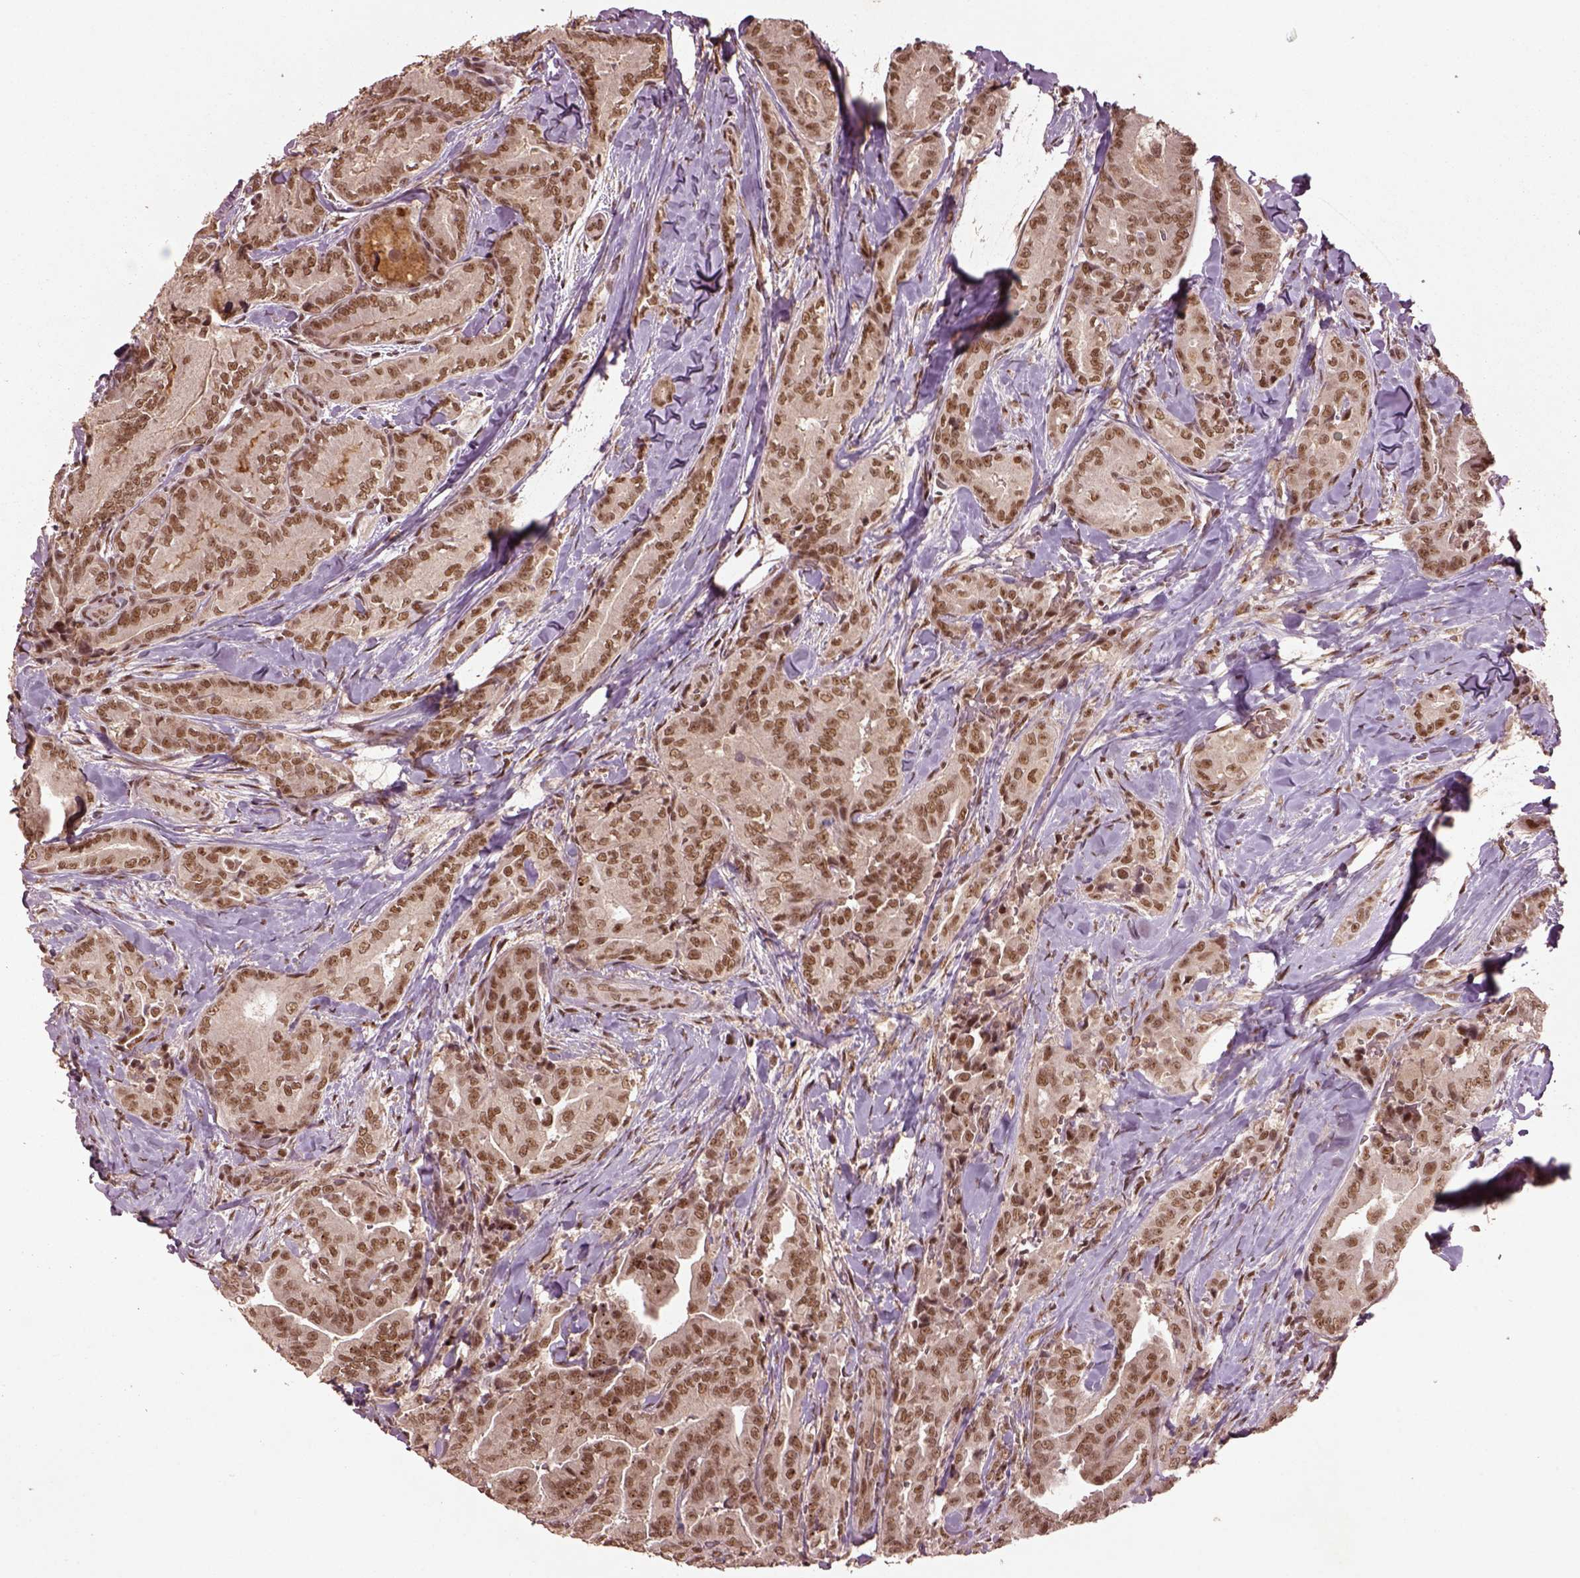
{"staining": {"intensity": "moderate", "quantity": ">75%", "location": "nuclear"}, "tissue": "thyroid cancer", "cell_type": "Tumor cells", "image_type": "cancer", "snomed": [{"axis": "morphology", "description": "Papillary adenocarcinoma, NOS"}, {"axis": "topography", "description": "Thyroid gland"}], "caption": "Brown immunohistochemical staining in human thyroid cancer displays moderate nuclear staining in approximately >75% of tumor cells.", "gene": "BRD9", "patient": {"sex": "male", "age": 61}}